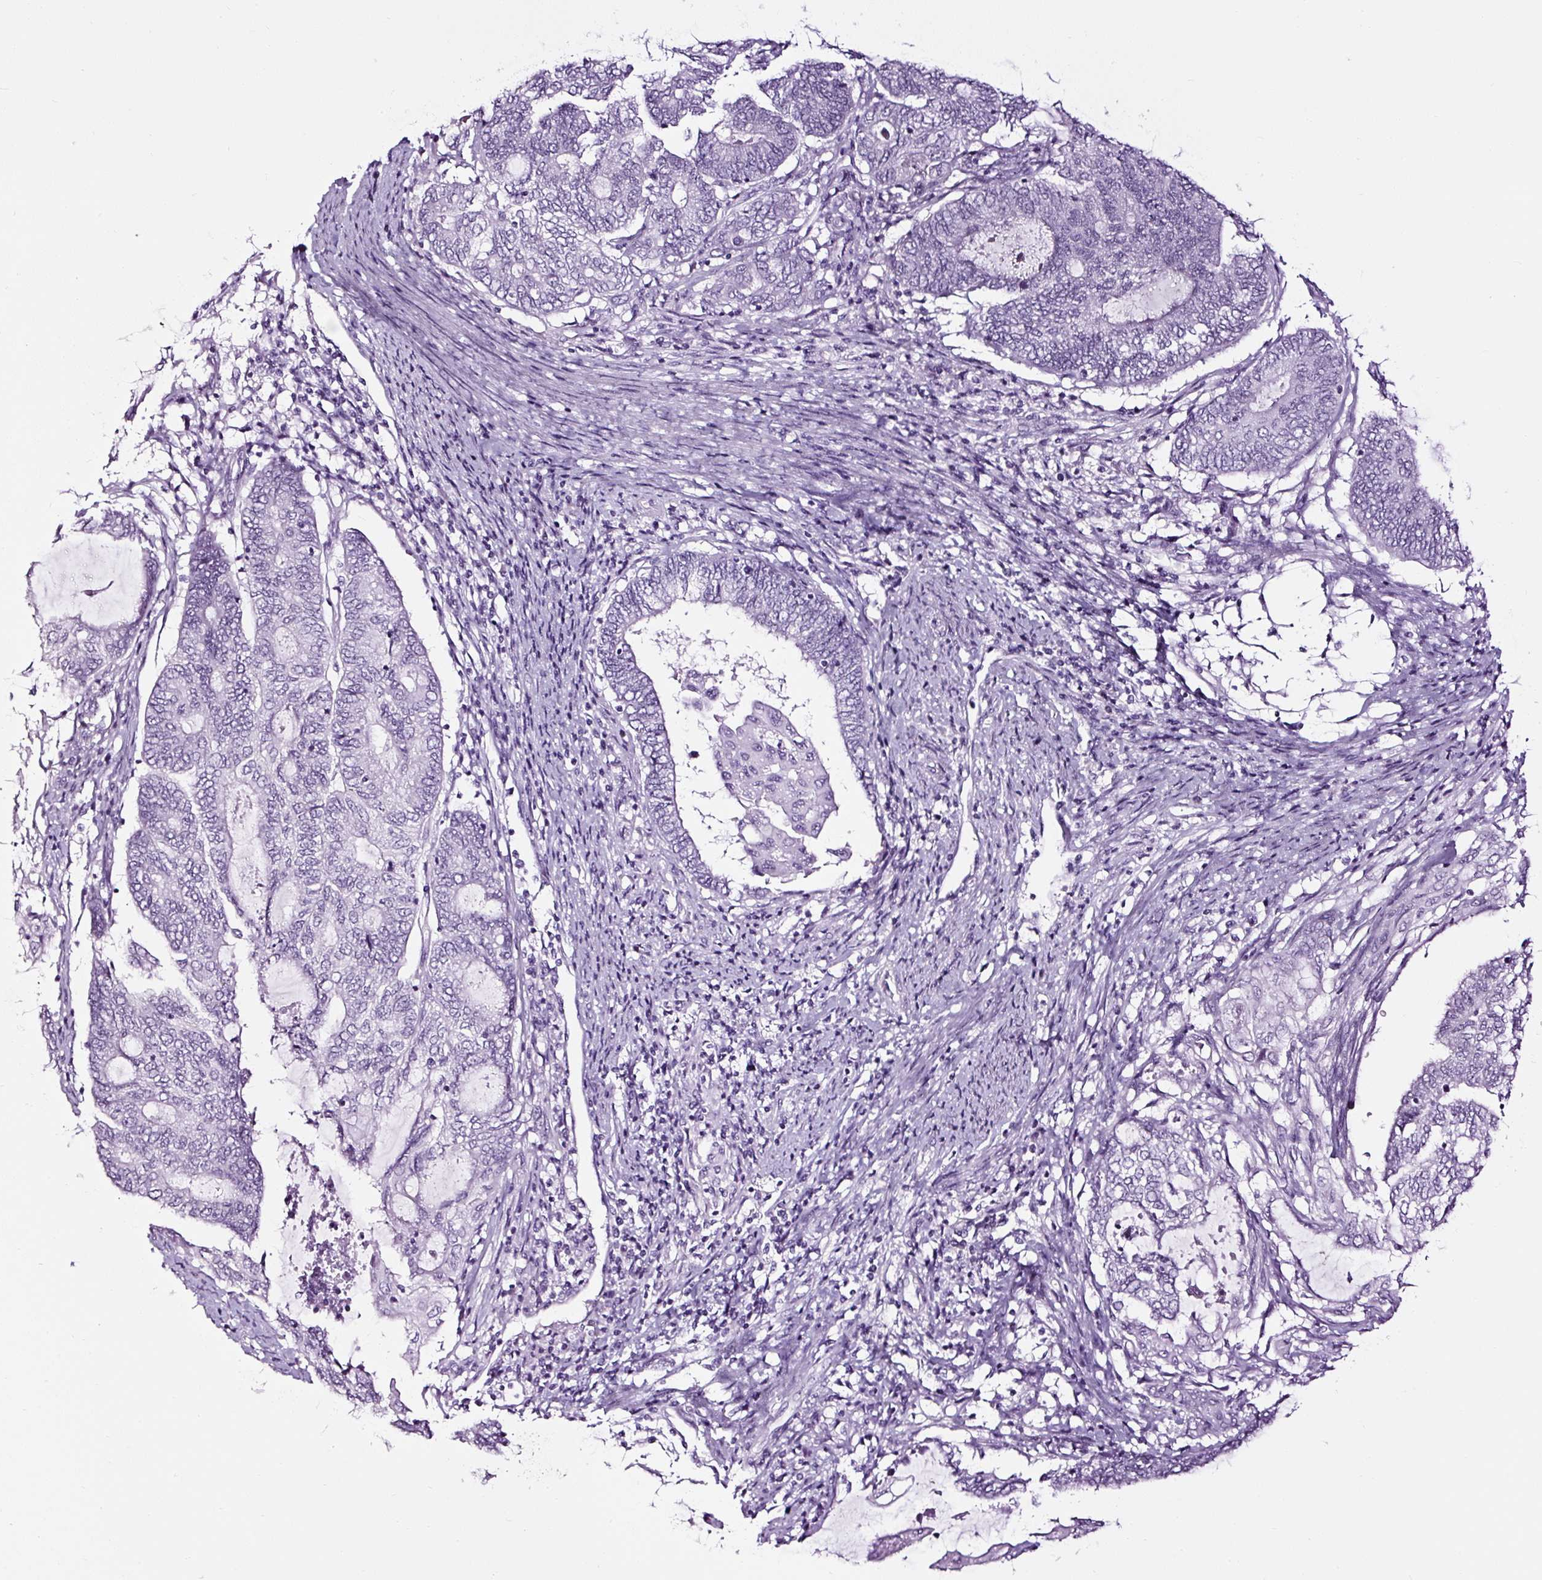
{"staining": {"intensity": "negative", "quantity": "none", "location": "none"}, "tissue": "endometrial cancer", "cell_type": "Tumor cells", "image_type": "cancer", "snomed": [{"axis": "morphology", "description": "Adenocarcinoma, NOS"}, {"axis": "topography", "description": "Uterus"}, {"axis": "topography", "description": "Endometrium"}], "caption": "Tumor cells show no significant staining in endometrial cancer (adenocarcinoma). (DAB (3,3'-diaminobenzidine) IHC, high magnification).", "gene": "NPHS2", "patient": {"sex": "female", "age": 70}}